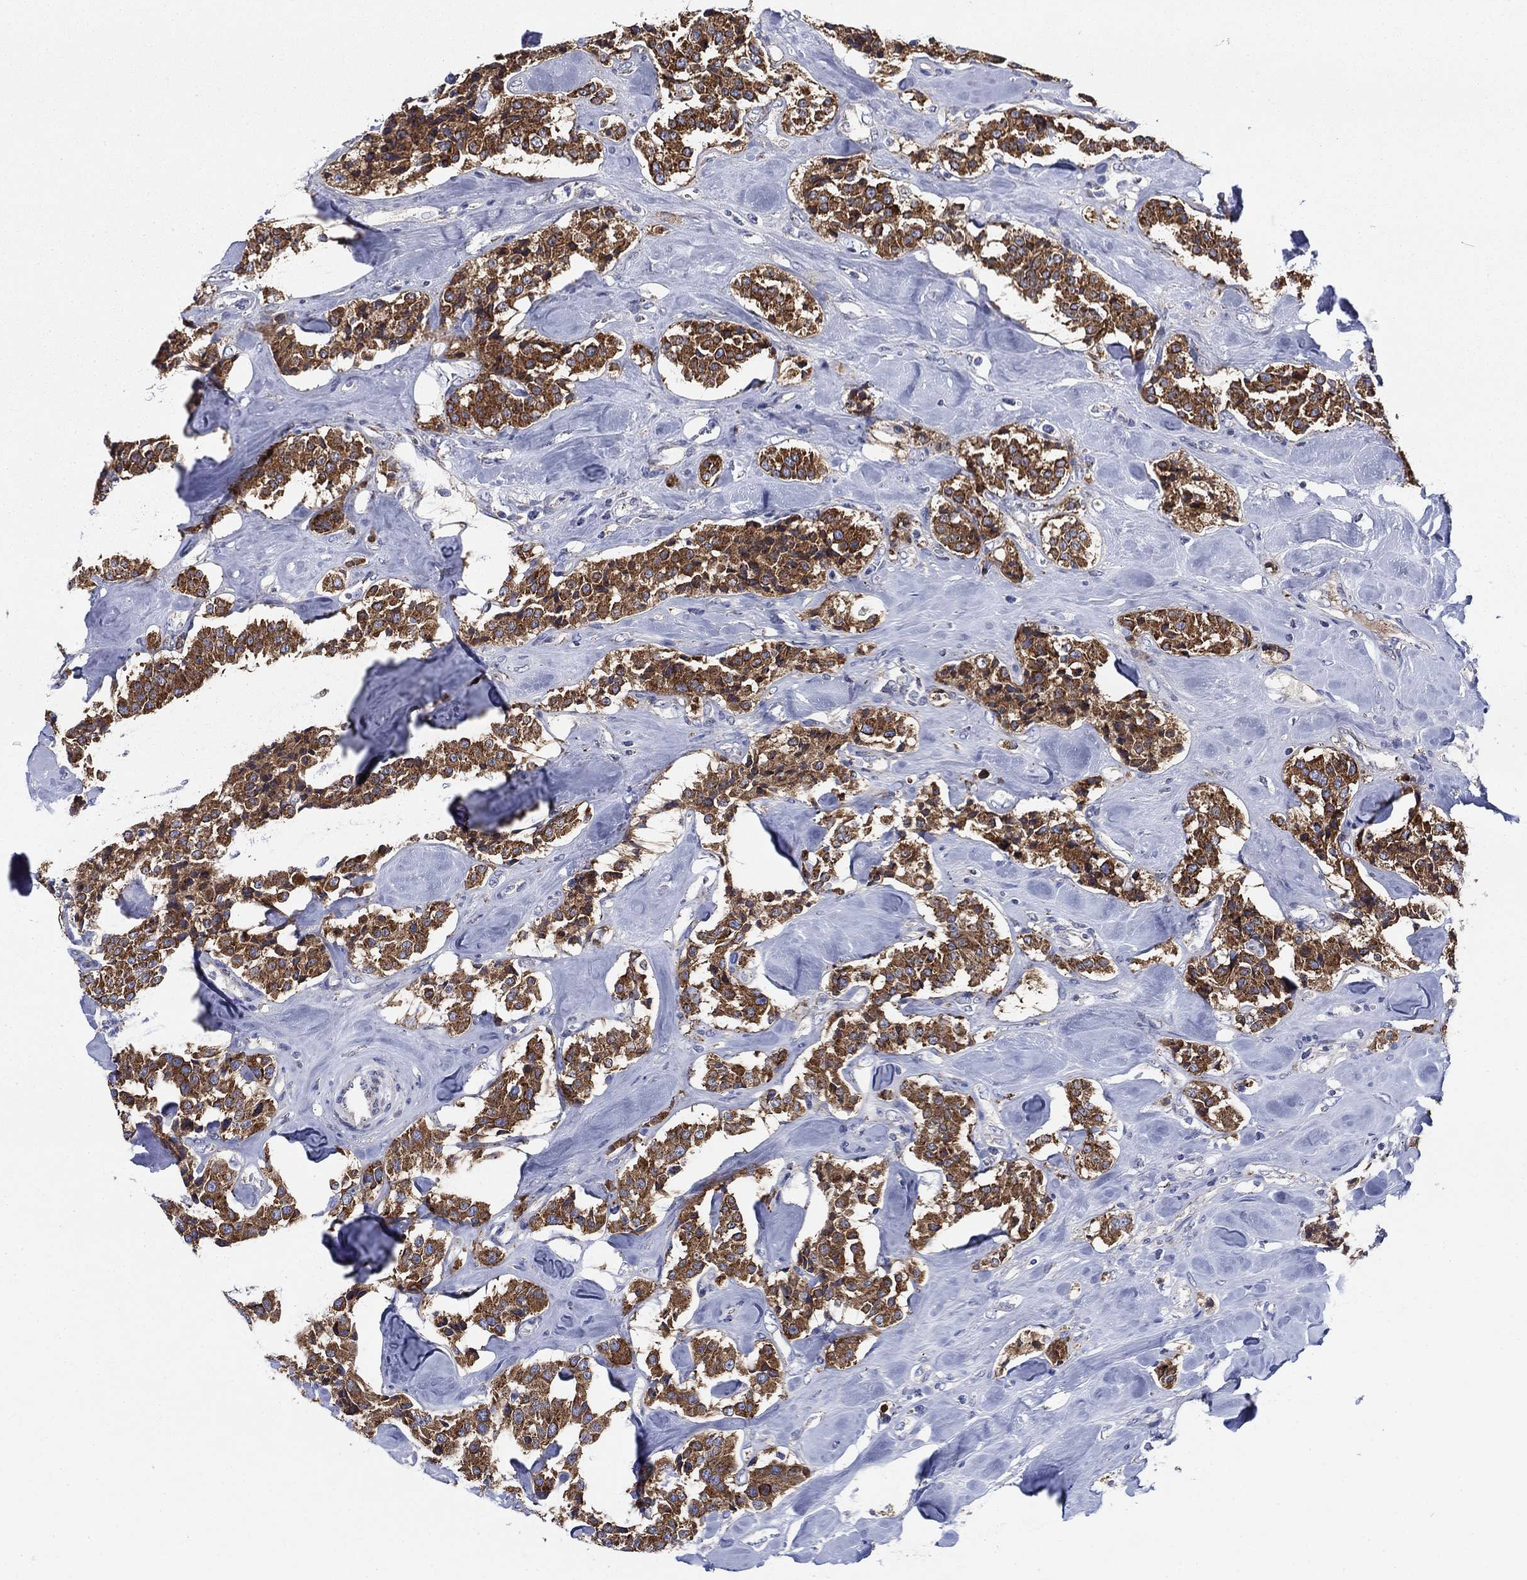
{"staining": {"intensity": "strong", "quantity": ">75%", "location": "cytoplasmic/membranous"}, "tissue": "carcinoid", "cell_type": "Tumor cells", "image_type": "cancer", "snomed": [{"axis": "morphology", "description": "Carcinoid, malignant, NOS"}, {"axis": "topography", "description": "Pancreas"}], "caption": "Carcinoid tissue displays strong cytoplasmic/membranous expression in approximately >75% of tumor cells, visualized by immunohistochemistry.", "gene": "NACAD", "patient": {"sex": "male", "age": 41}}